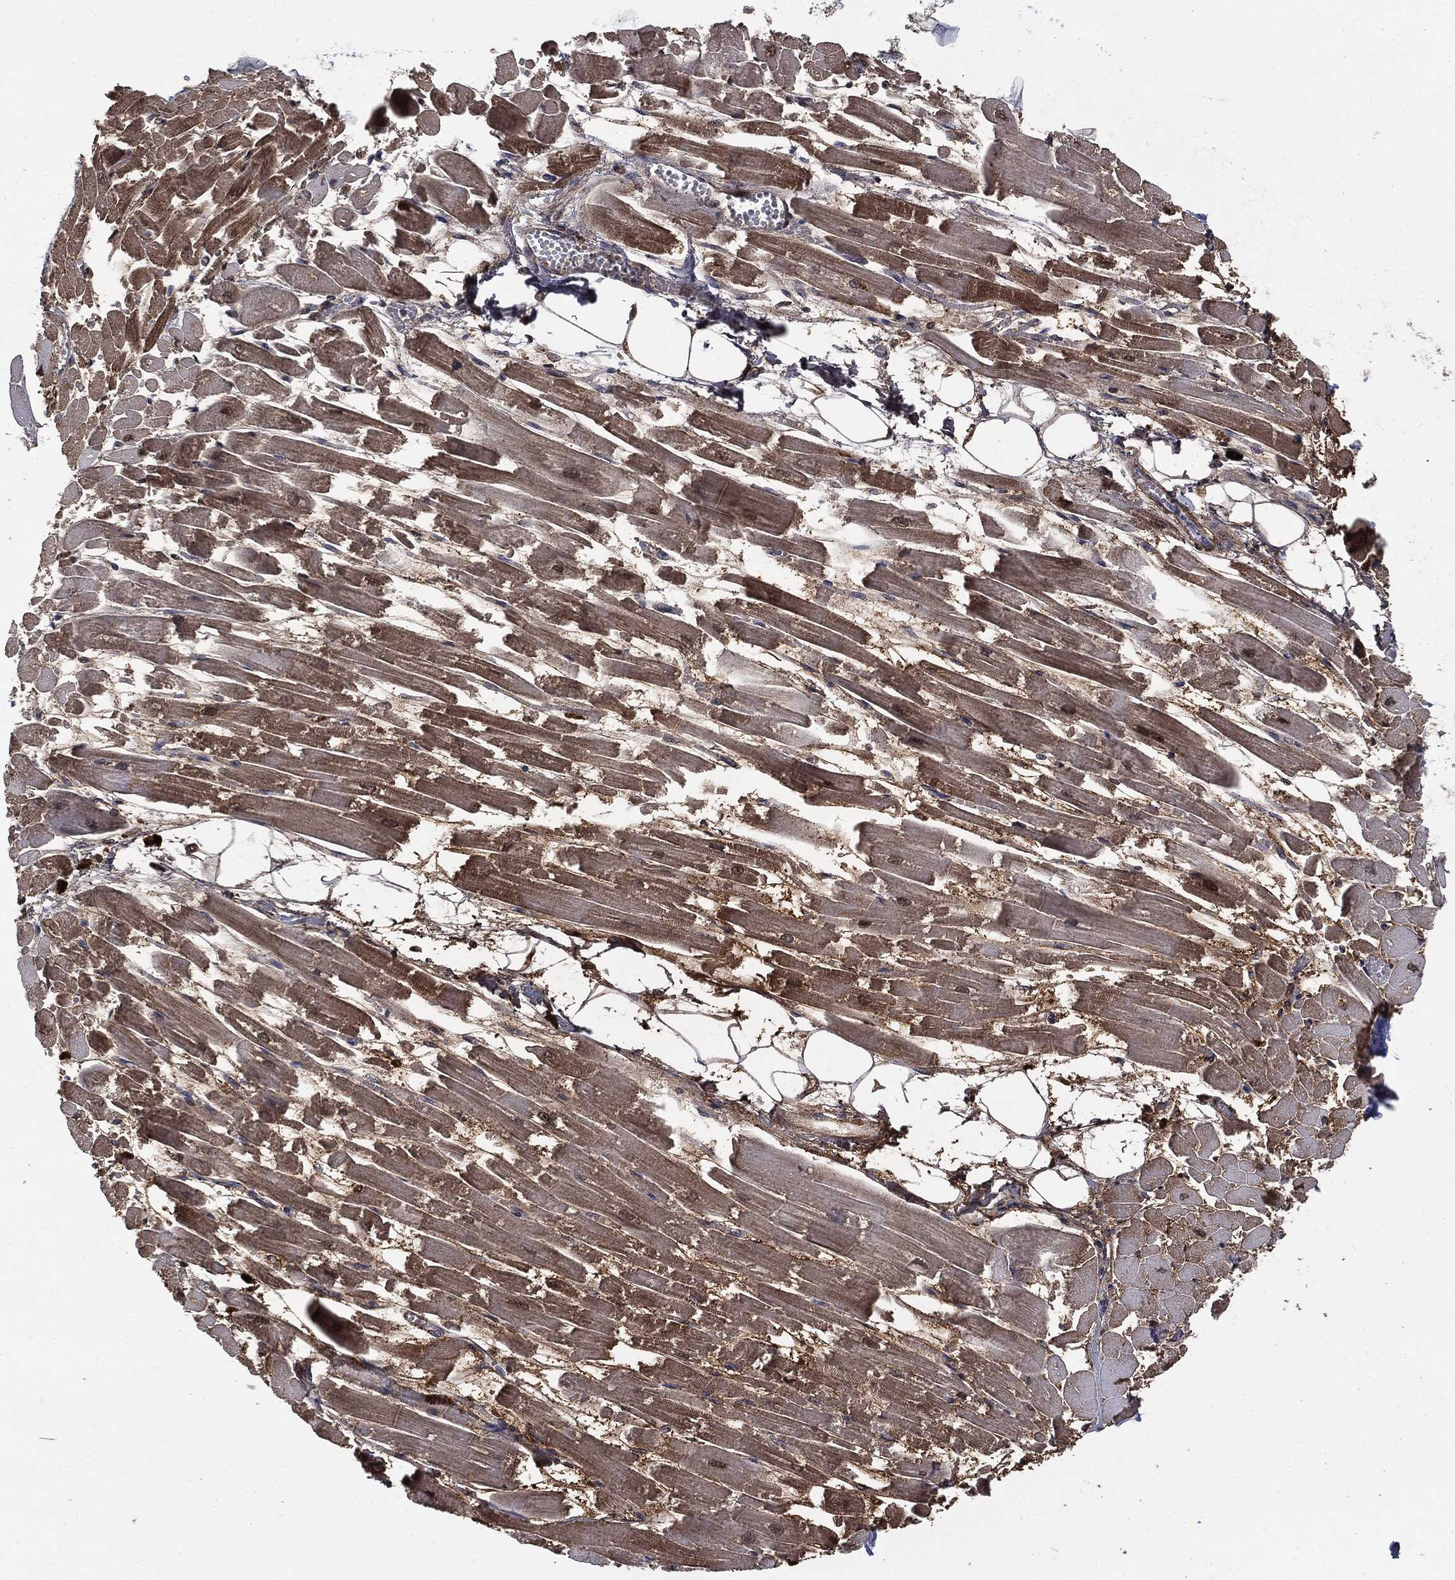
{"staining": {"intensity": "moderate", "quantity": "25%-75%", "location": "cytoplasmic/membranous,nuclear"}, "tissue": "heart muscle", "cell_type": "Cardiomyocytes", "image_type": "normal", "snomed": [{"axis": "morphology", "description": "Normal tissue, NOS"}, {"axis": "topography", "description": "Heart"}], "caption": "IHC of unremarkable human heart muscle exhibits medium levels of moderate cytoplasmic/membranous,nuclear positivity in about 25%-75% of cardiomyocytes.", "gene": "GPI", "patient": {"sex": "female", "age": 52}}